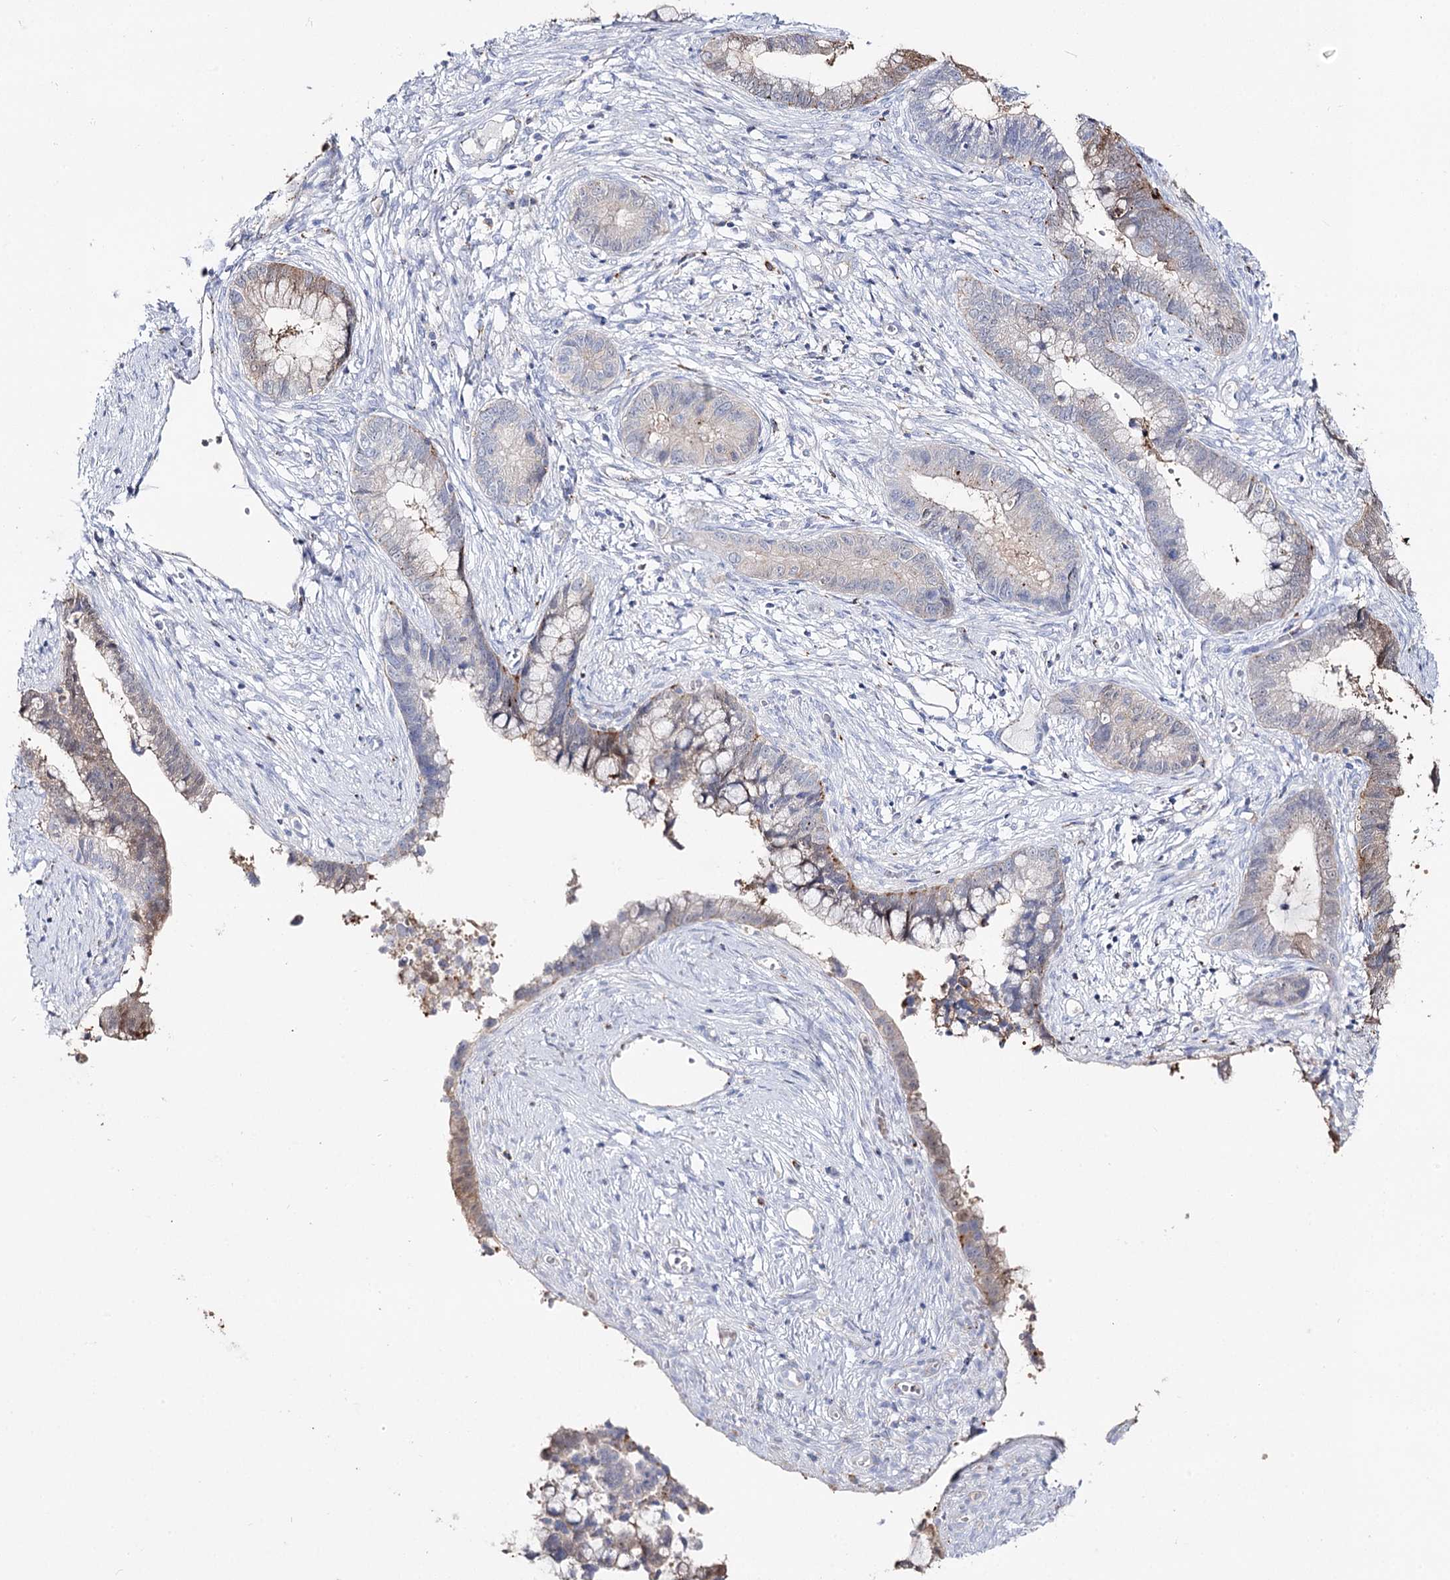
{"staining": {"intensity": "weak", "quantity": "<25%", "location": "cytoplasmic/membranous"}, "tissue": "cervical cancer", "cell_type": "Tumor cells", "image_type": "cancer", "snomed": [{"axis": "morphology", "description": "Adenocarcinoma, NOS"}, {"axis": "topography", "description": "Cervix"}], "caption": "Immunohistochemical staining of human adenocarcinoma (cervical) demonstrates no significant expression in tumor cells.", "gene": "SLC3A1", "patient": {"sex": "female", "age": 44}}